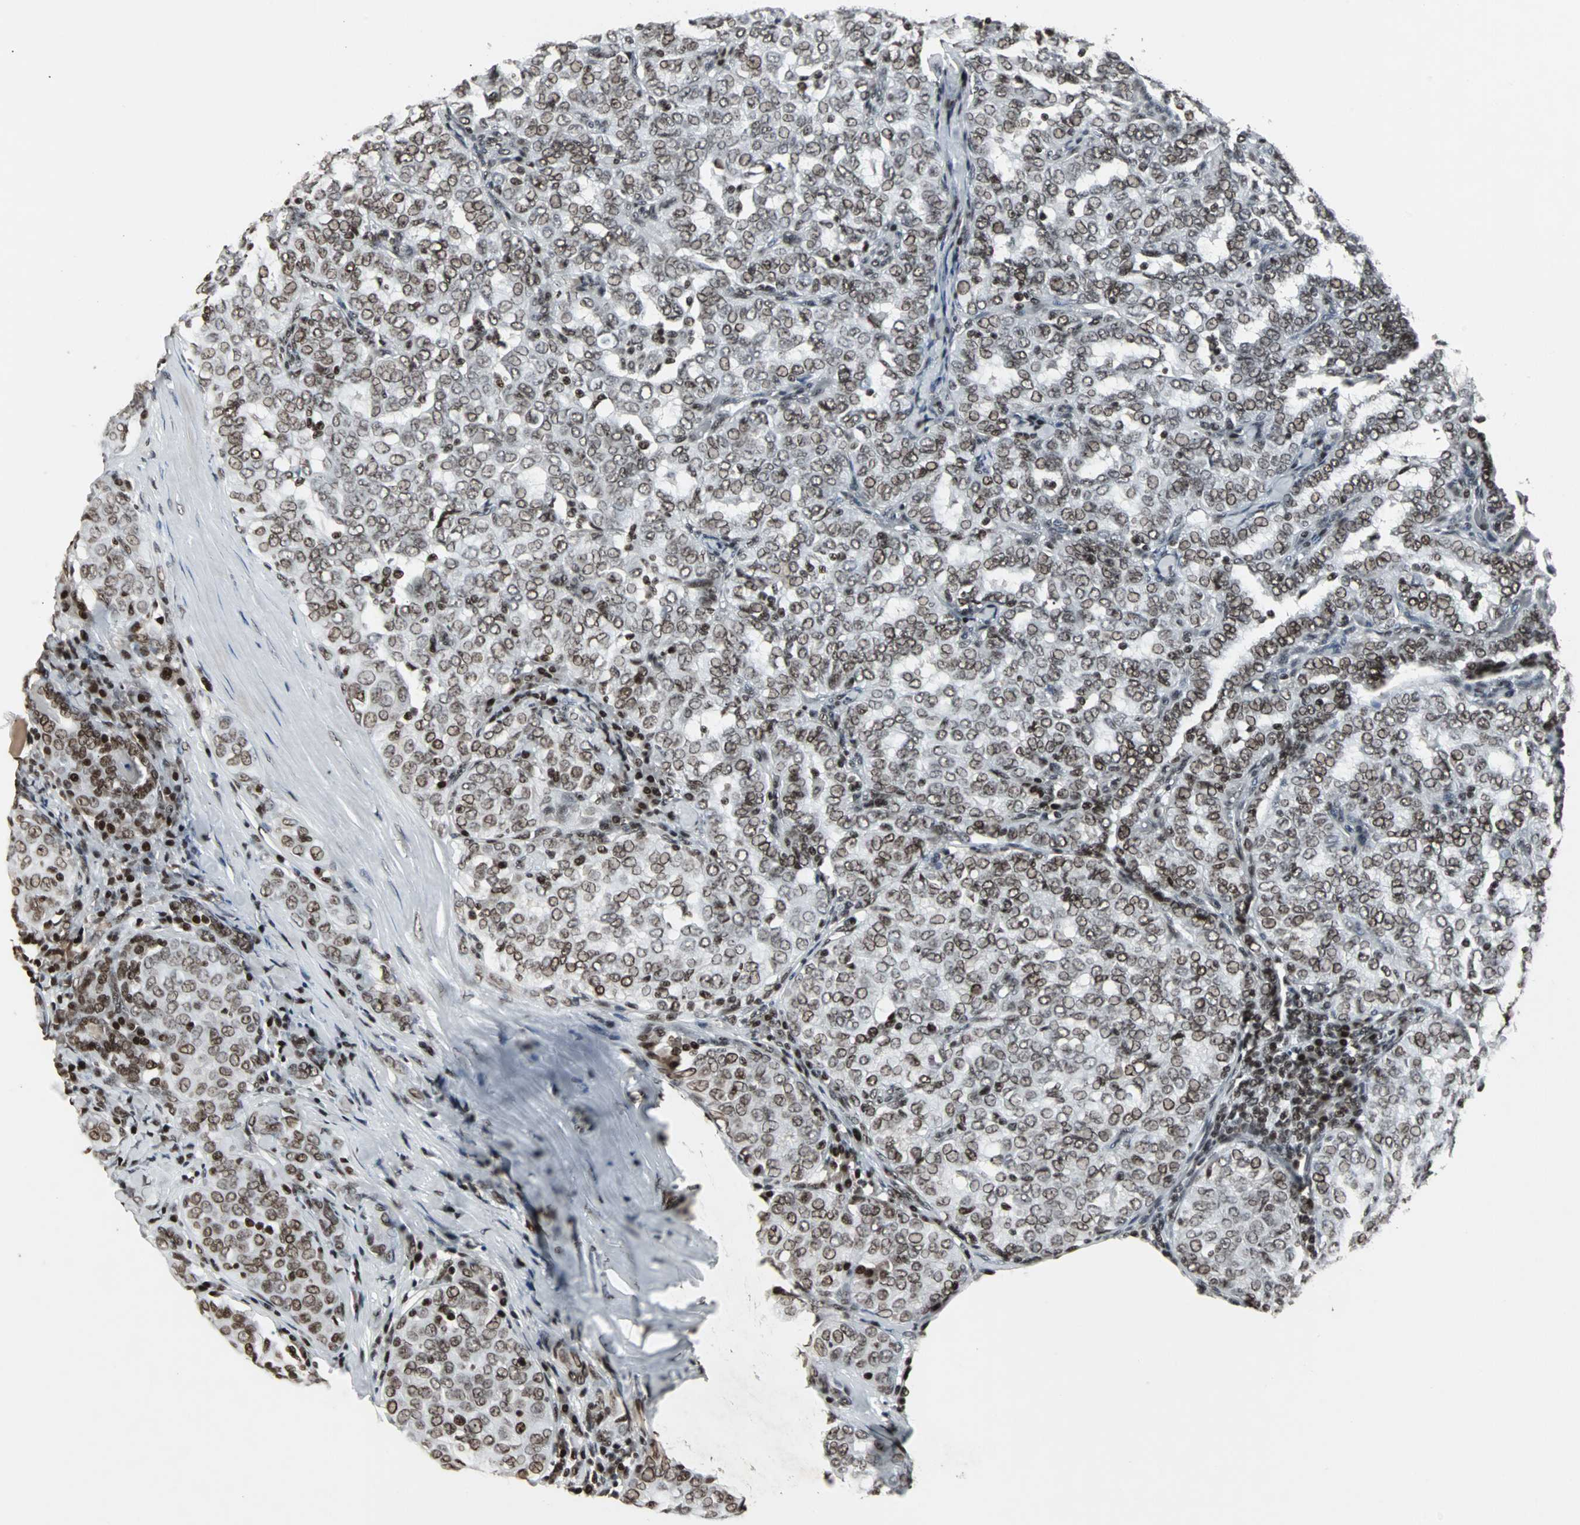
{"staining": {"intensity": "moderate", "quantity": ">75%", "location": "nuclear"}, "tissue": "thyroid cancer", "cell_type": "Tumor cells", "image_type": "cancer", "snomed": [{"axis": "morphology", "description": "Papillary adenocarcinoma, NOS"}, {"axis": "topography", "description": "Thyroid gland"}], "caption": "This image displays IHC staining of papillary adenocarcinoma (thyroid), with medium moderate nuclear expression in approximately >75% of tumor cells.", "gene": "PNKP", "patient": {"sex": "female", "age": 30}}